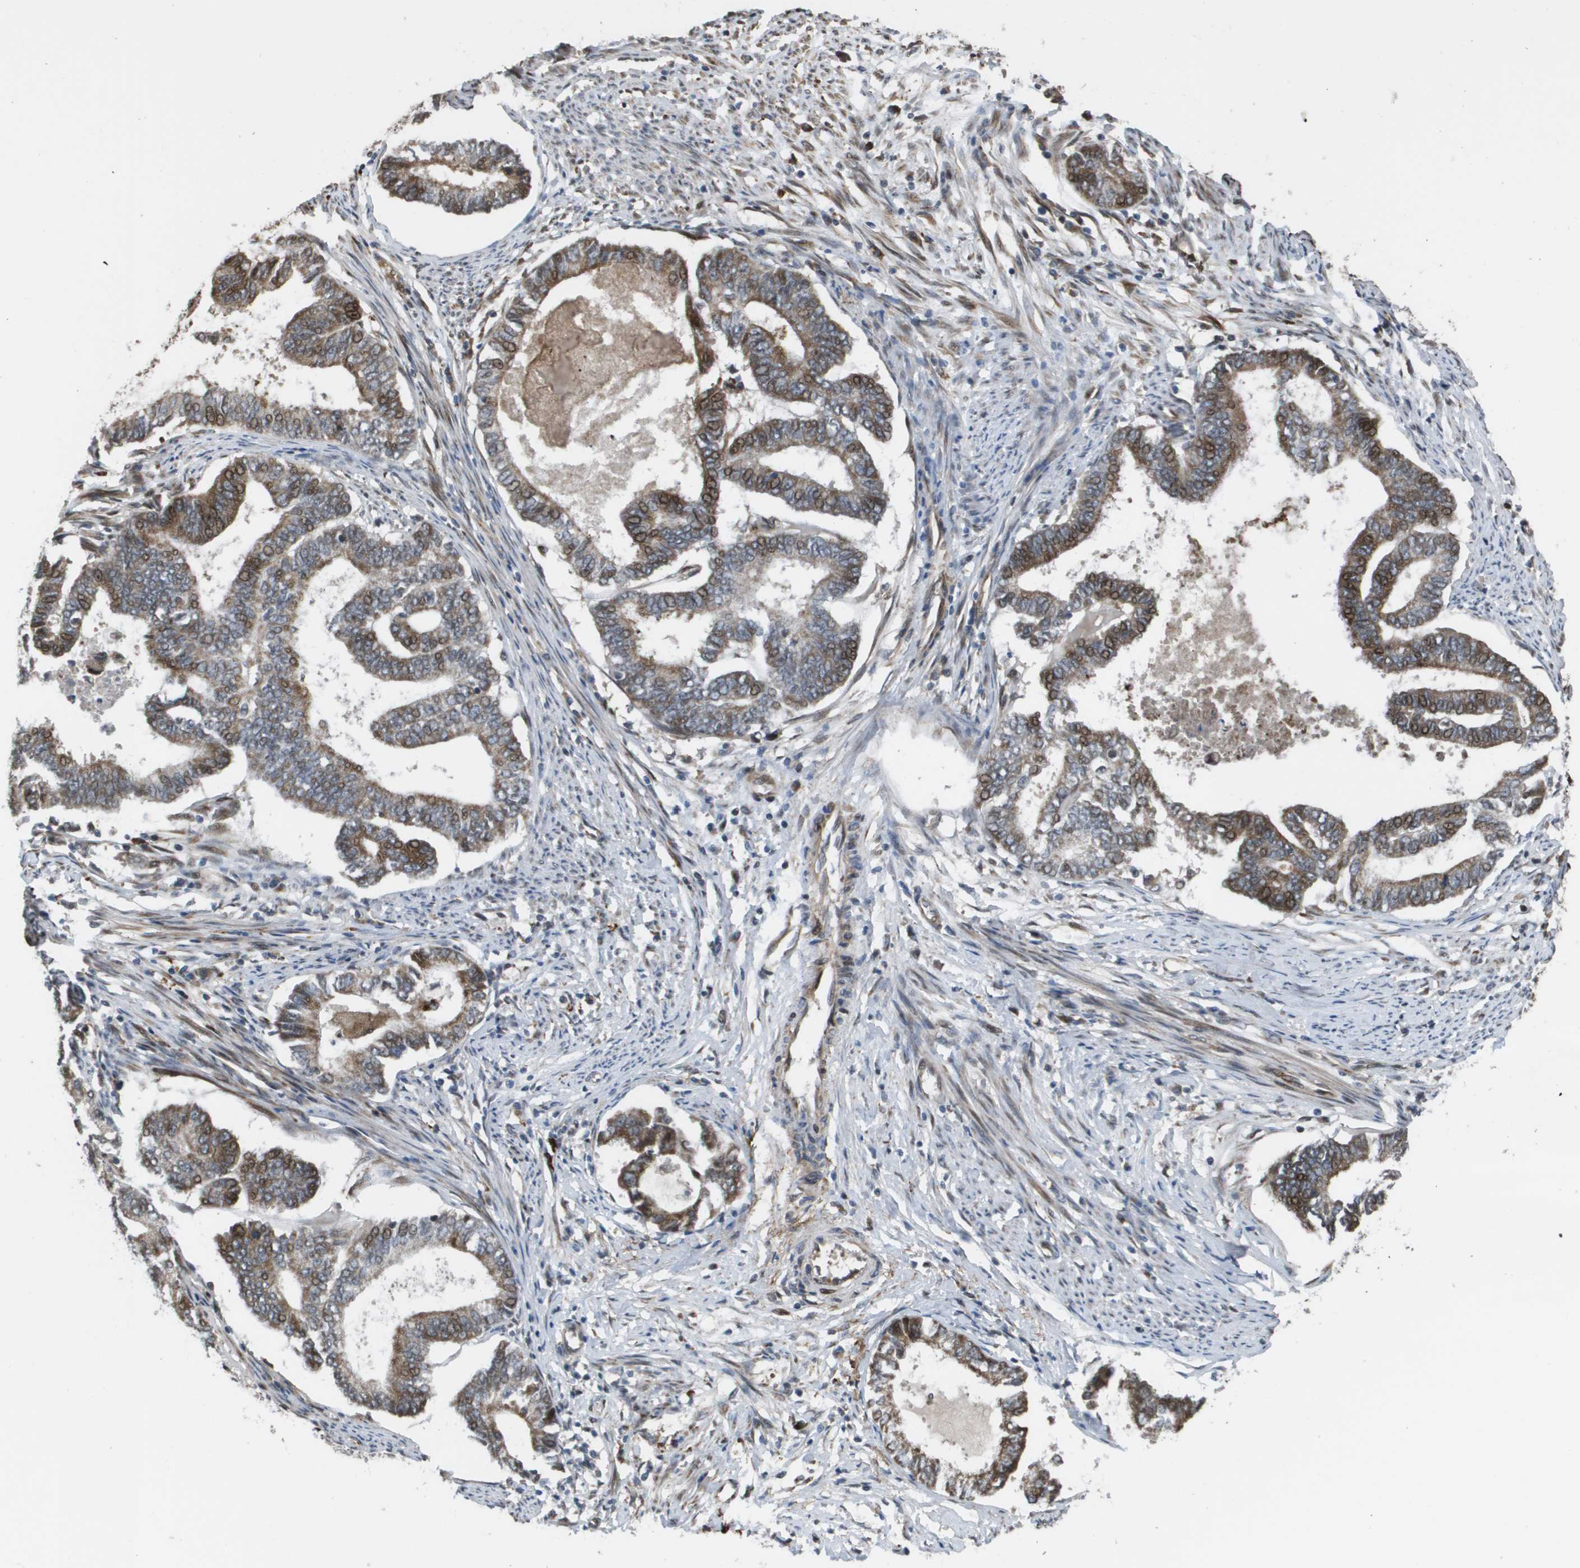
{"staining": {"intensity": "moderate", "quantity": "25%-75%", "location": "cytoplasmic/membranous,nuclear"}, "tissue": "endometrial cancer", "cell_type": "Tumor cells", "image_type": "cancer", "snomed": [{"axis": "morphology", "description": "Adenocarcinoma, NOS"}, {"axis": "topography", "description": "Endometrium"}], "caption": "Brown immunohistochemical staining in adenocarcinoma (endometrial) shows moderate cytoplasmic/membranous and nuclear staining in about 25%-75% of tumor cells. The protein of interest is shown in brown color, while the nuclei are stained blue.", "gene": "AXIN2", "patient": {"sex": "female", "age": 86}}